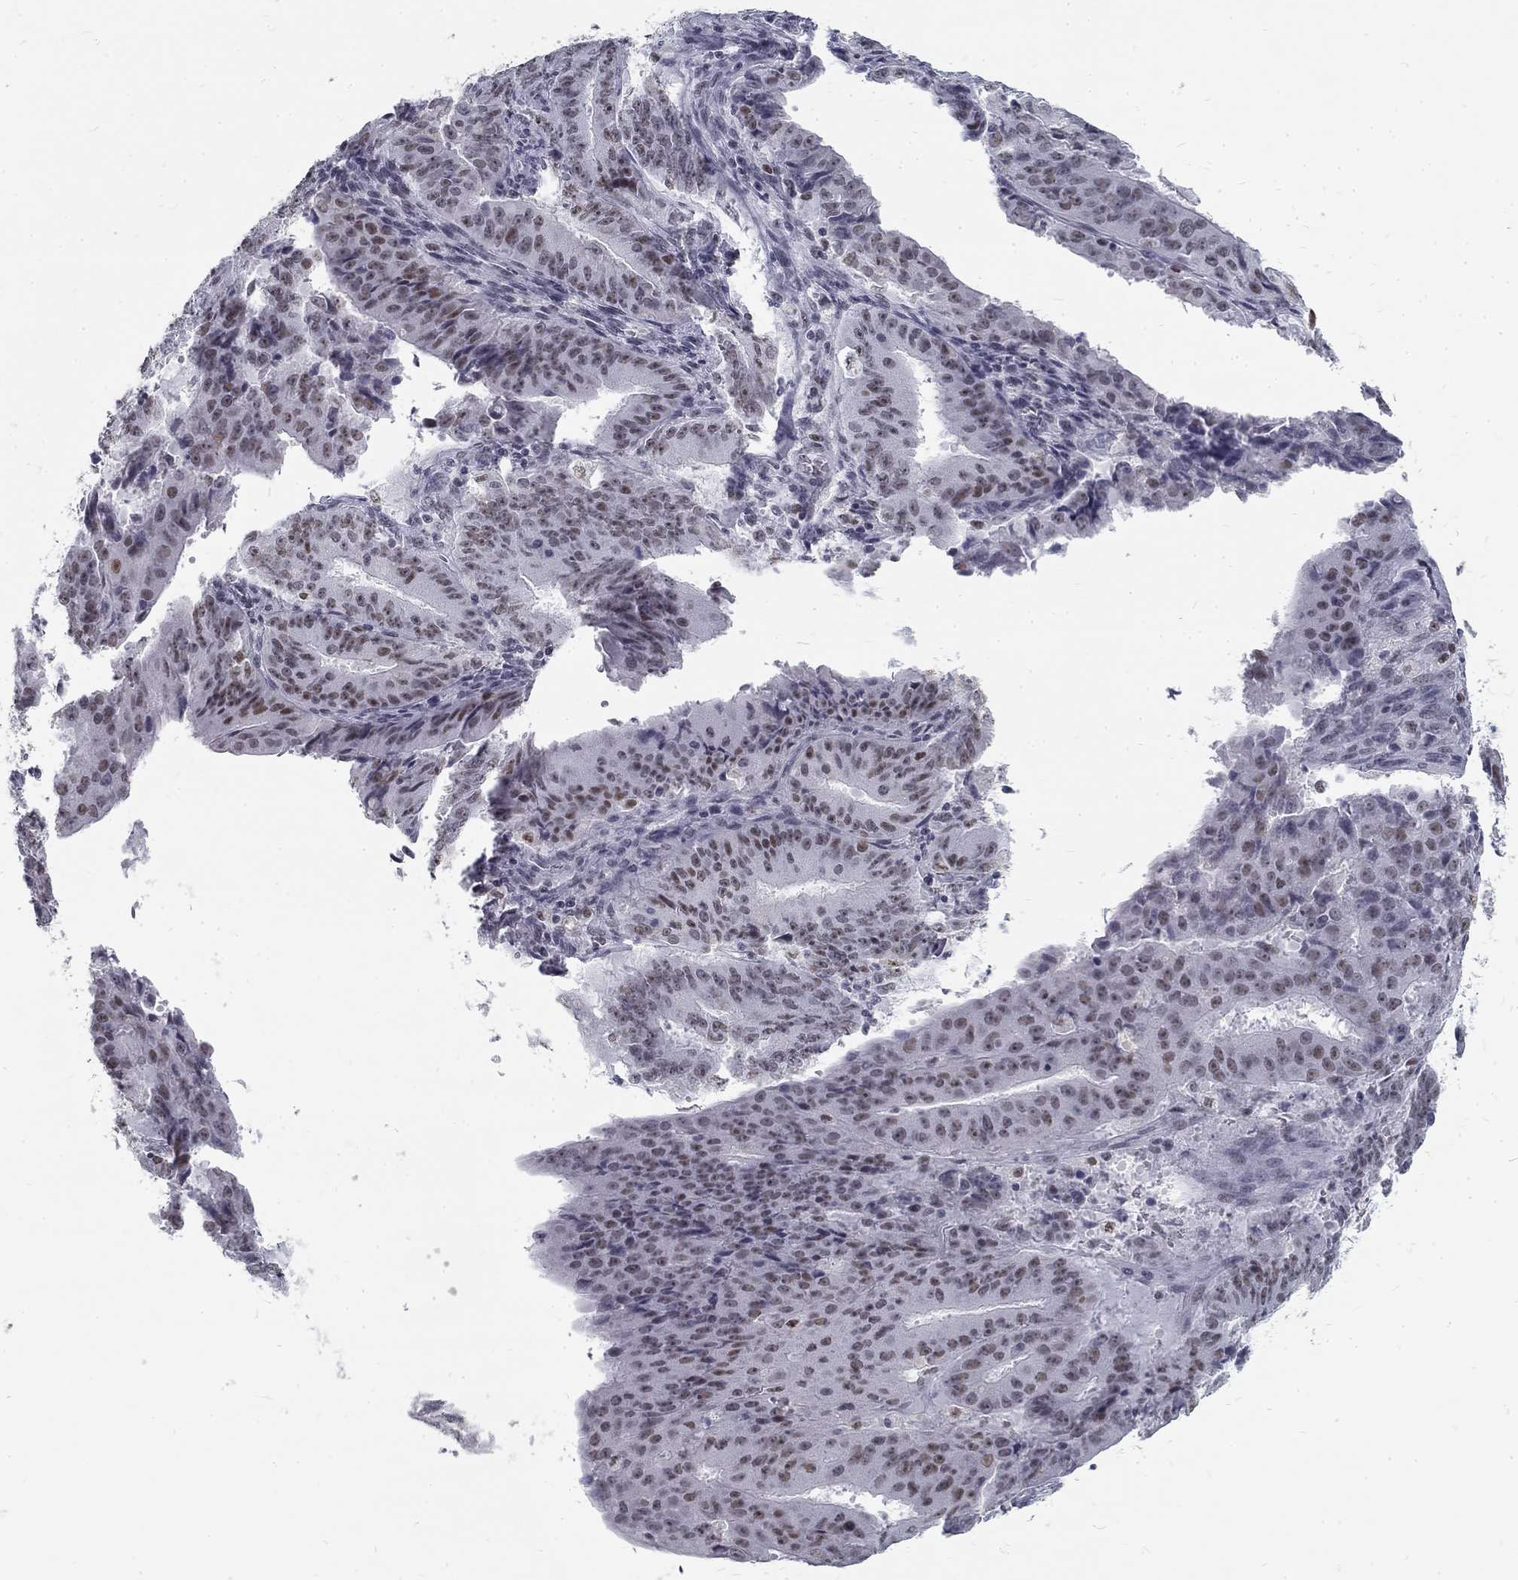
{"staining": {"intensity": "weak", "quantity": "<25%", "location": "nuclear"}, "tissue": "ovarian cancer", "cell_type": "Tumor cells", "image_type": "cancer", "snomed": [{"axis": "morphology", "description": "Carcinoma, endometroid"}, {"axis": "topography", "description": "Ovary"}], "caption": "Photomicrograph shows no protein expression in tumor cells of endometroid carcinoma (ovarian) tissue.", "gene": "SNORC", "patient": {"sex": "female", "age": 42}}